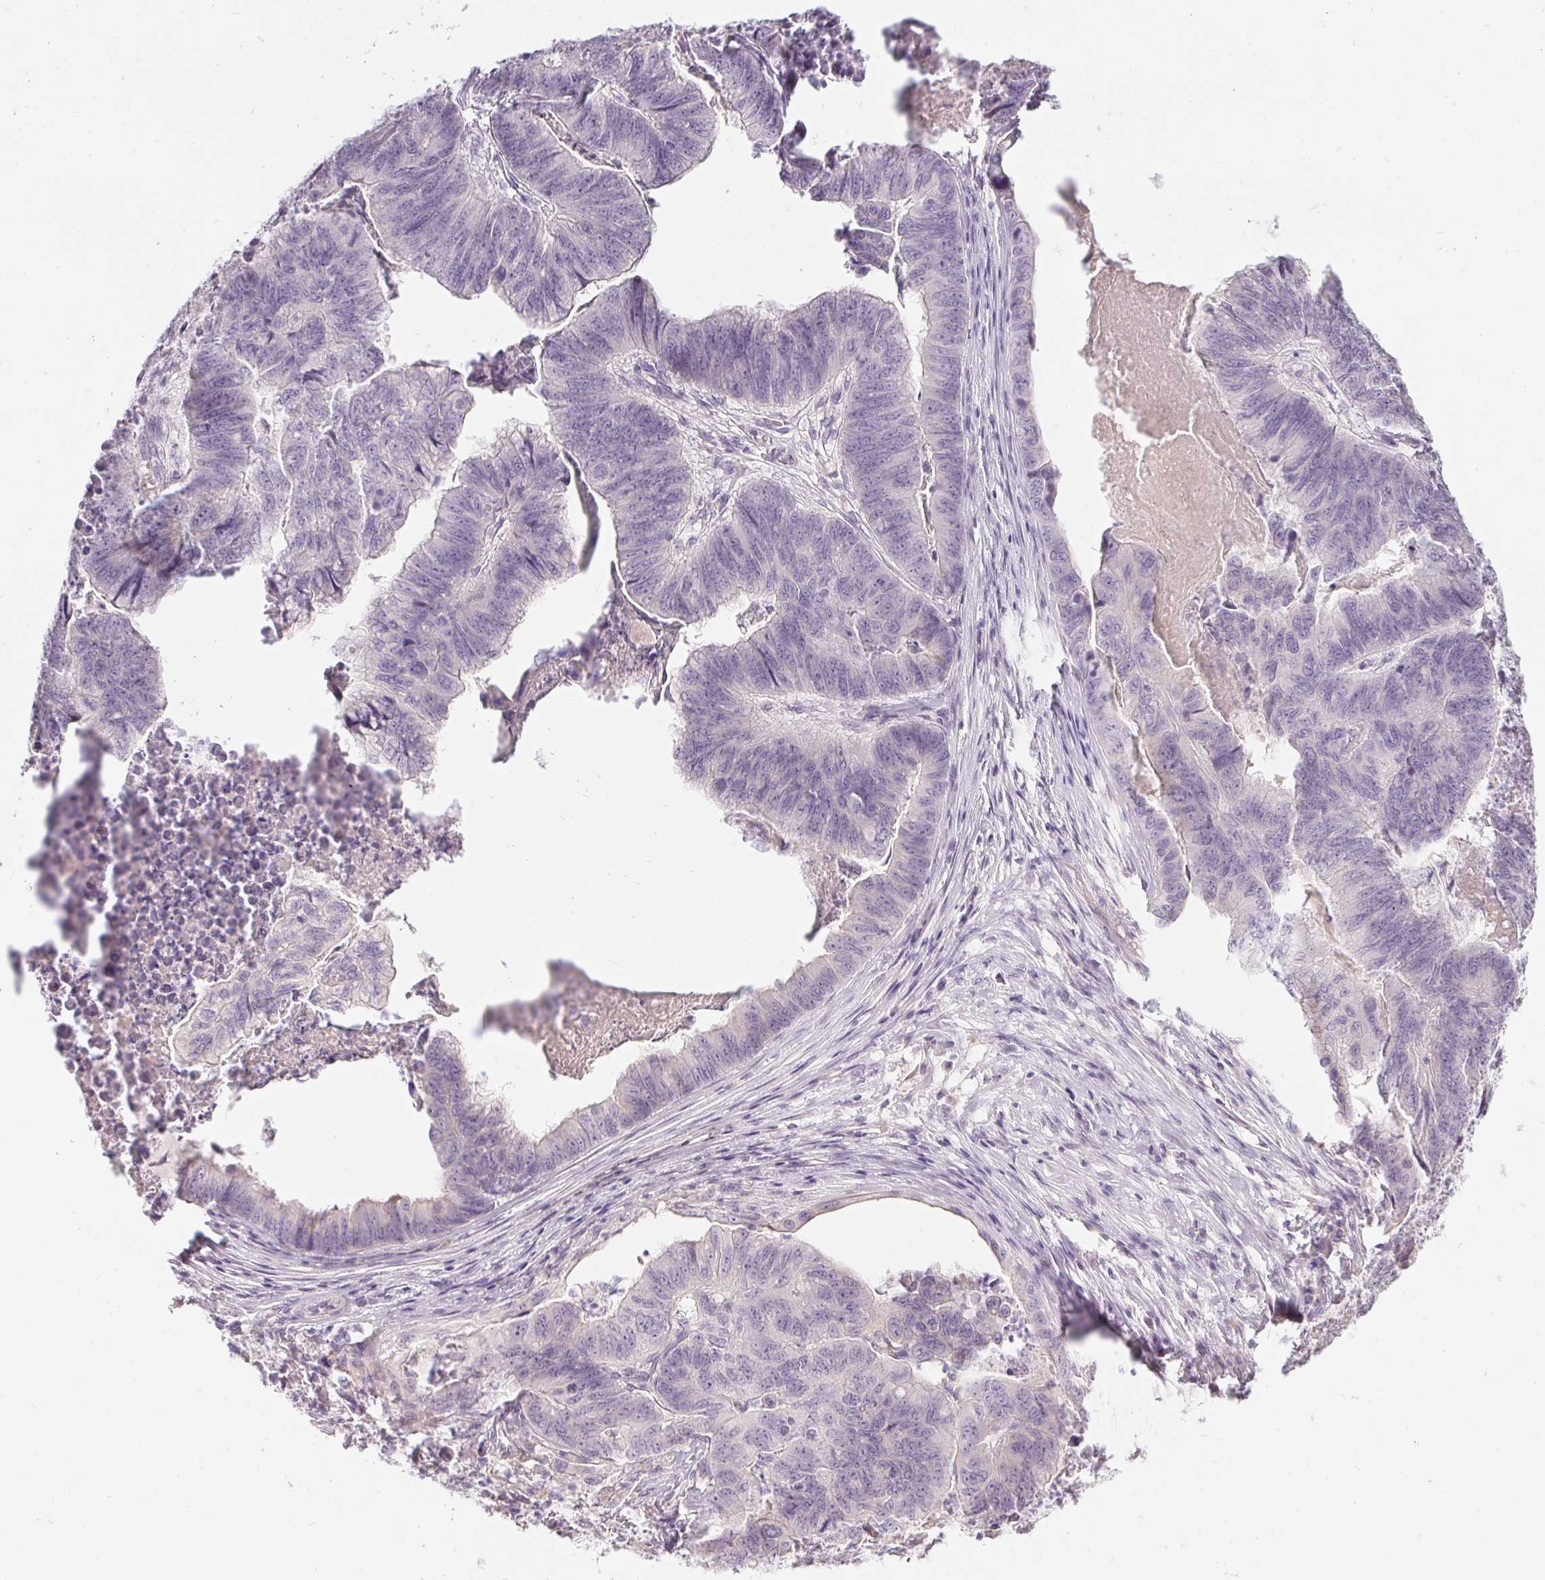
{"staining": {"intensity": "negative", "quantity": "none", "location": "none"}, "tissue": "stomach cancer", "cell_type": "Tumor cells", "image_type": "cancer", "snomed": [{"axis": "morphology", "description": "Adenocarcinoma, NOS"}, {"axis": "topography", "description": "Stomach, lower"}], "caption": "An immunohistochemistry micrograph of stomach adenocarcinoma is shown. There is no staining in tumor cells of stomach adenocarcinoma.", "gene": "CTCFL", "patient": {"sex": "male", "age": 77}}